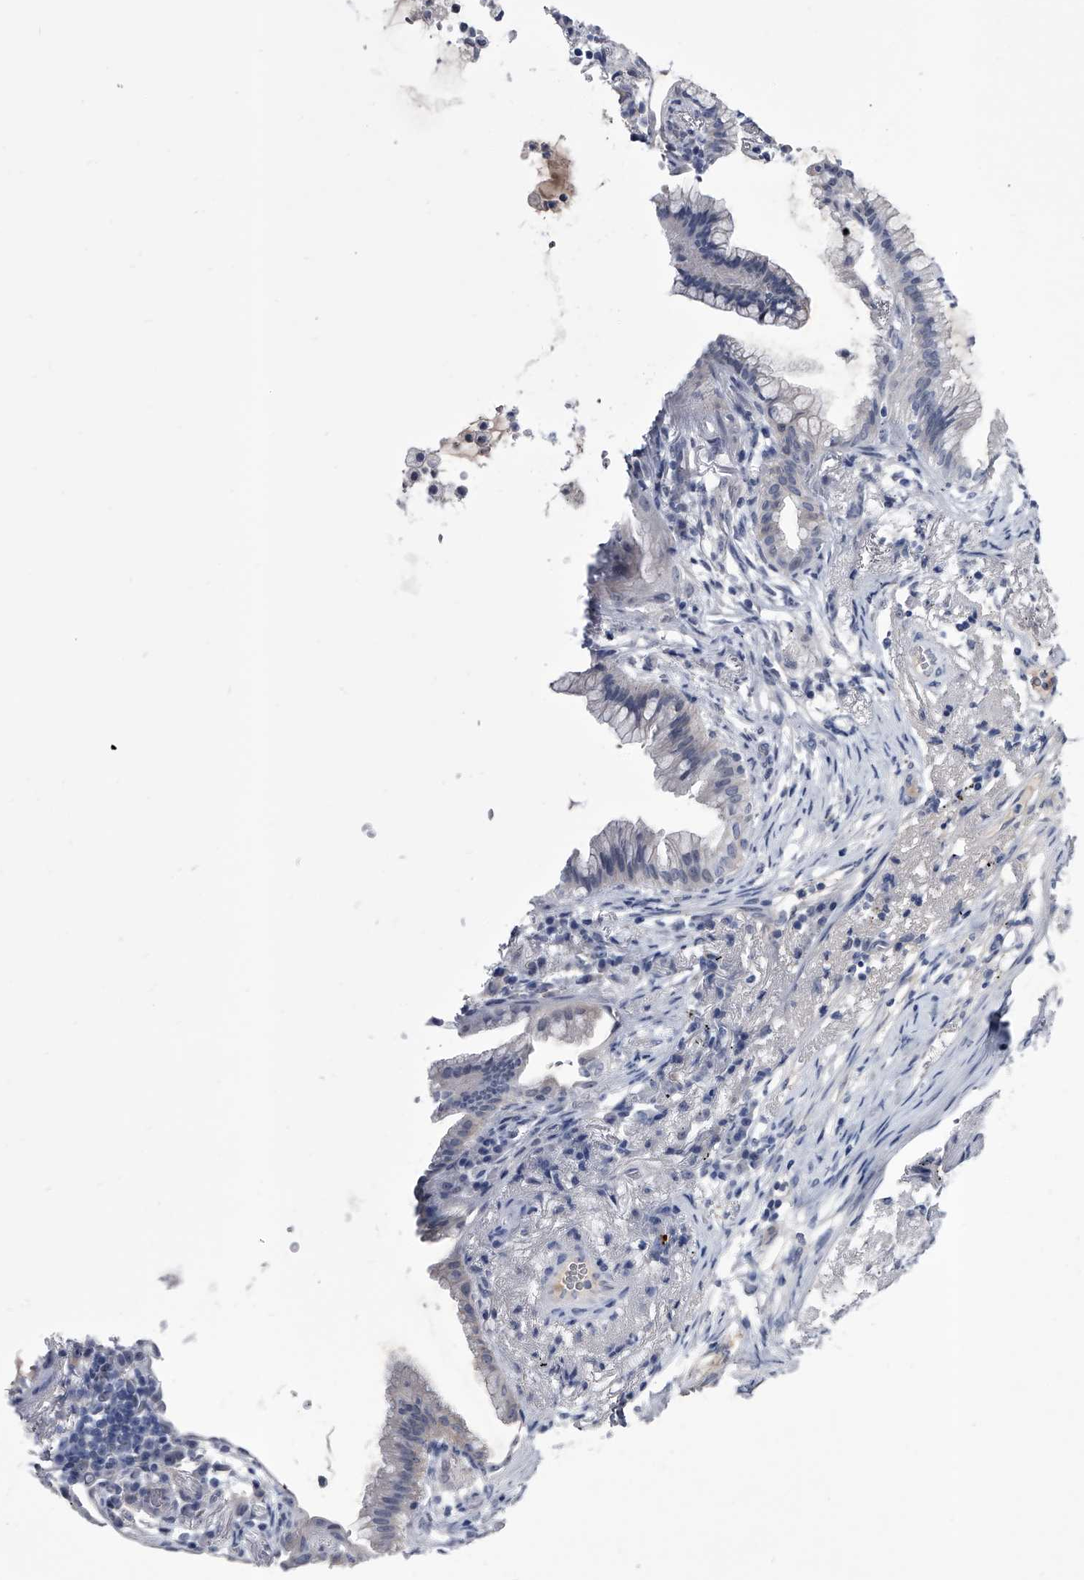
{"staining": {"intensity": "negative", "quantity": "none", "location": "none"}, "tissue": "lung cancer", "cell_type": "Tumor cells", "image_type": "cancer", "snomed": [{"axis": "morphology", "description": "Adenocarcinoma, NOS"}, {"axis": "topography", "description": "Lung"}], "caption": "DAB (3,3'-diaminobenzidine) immunohistochemical staining of lung cancer (adenocarcinoma) displays no significant expression in tumor cells.", "gene": "CRISP2", "patient": {"sex": "female", "age": 70}}